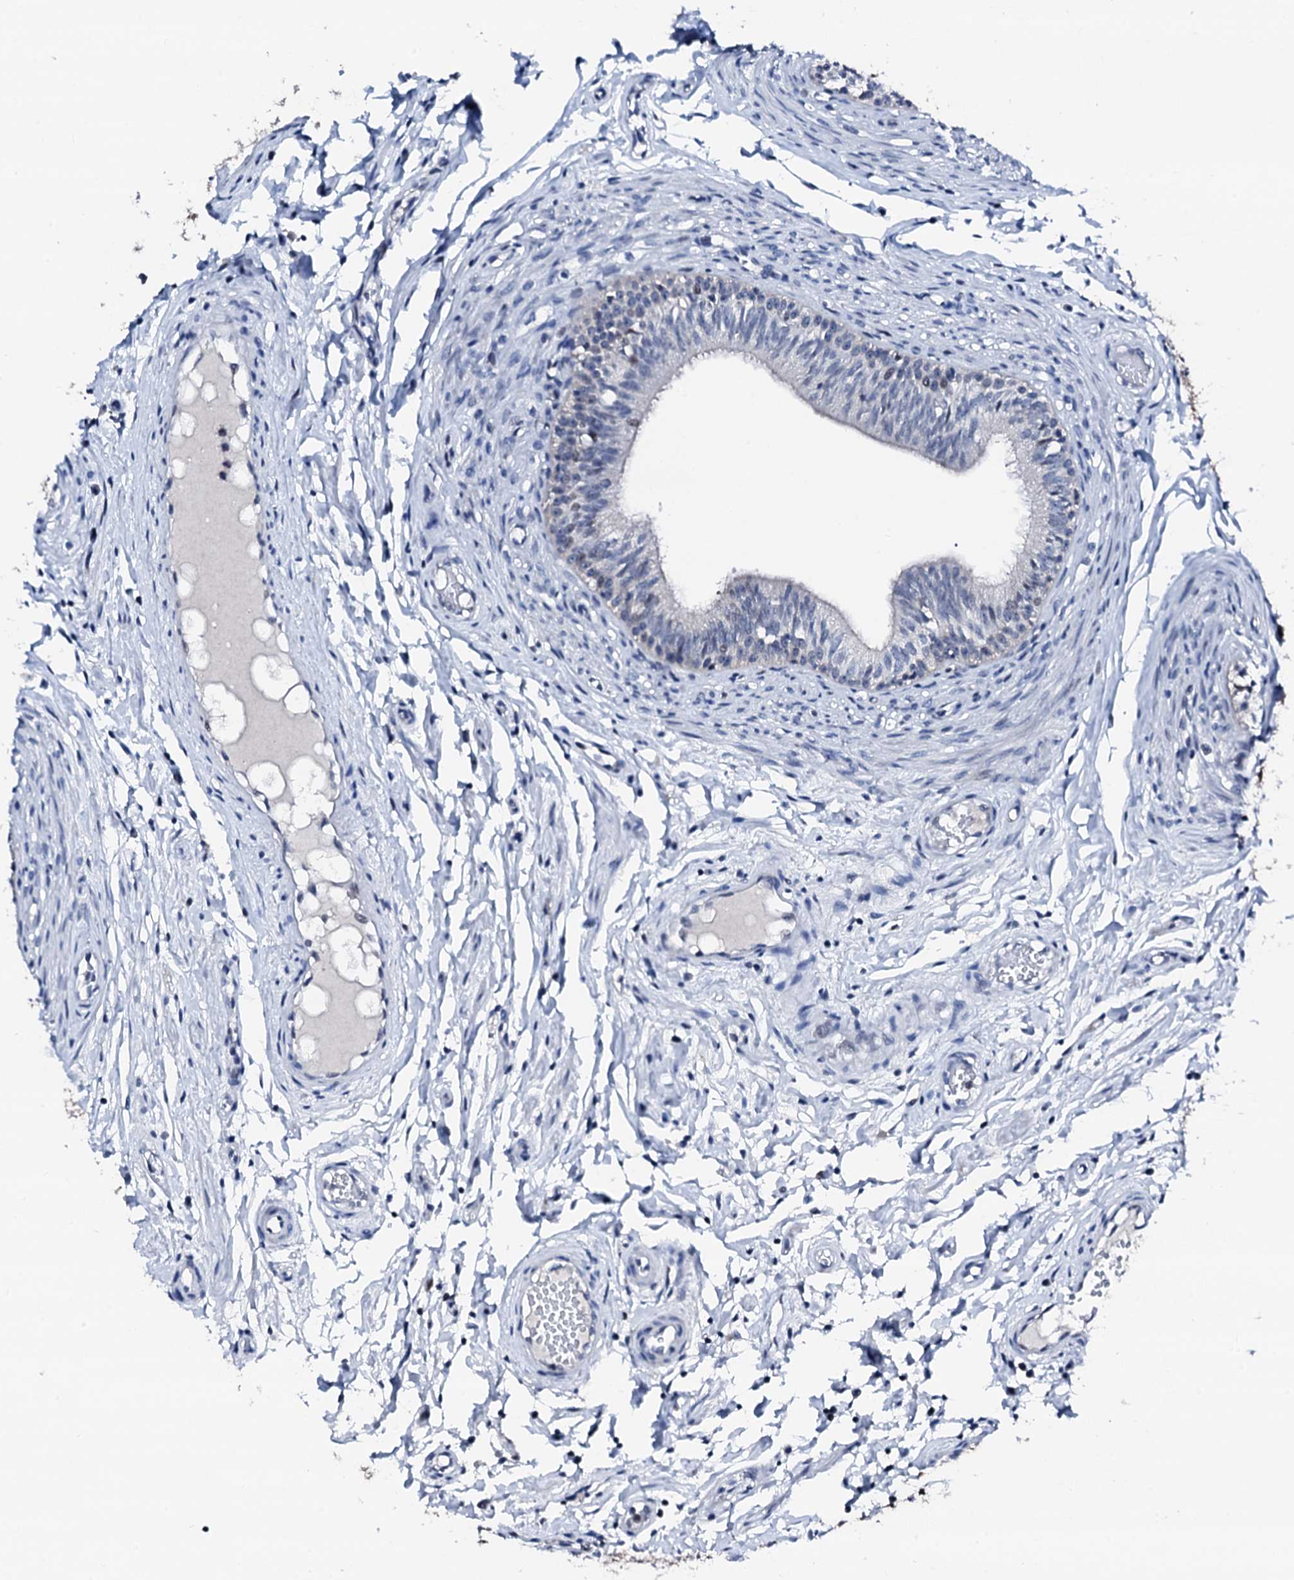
{"staining": {"intensity": "negative", "quantity": "none", "location": "none"}, "tissue": "epididymis", "cell_type": "Glandular cells", "image_type": "normal", "snomed": [{"axis": "morphology", "description": "Normal tissue, NOS"}, {"axis": "topography", "description": "Epididymis, spermatic cord, NOS"}], "caption": "Micrograph shows no protein expression in glandular cells of unremarkable epididymis.", "gene": "TRAFD1", "patient": {"sex": "male", "age": 22}}